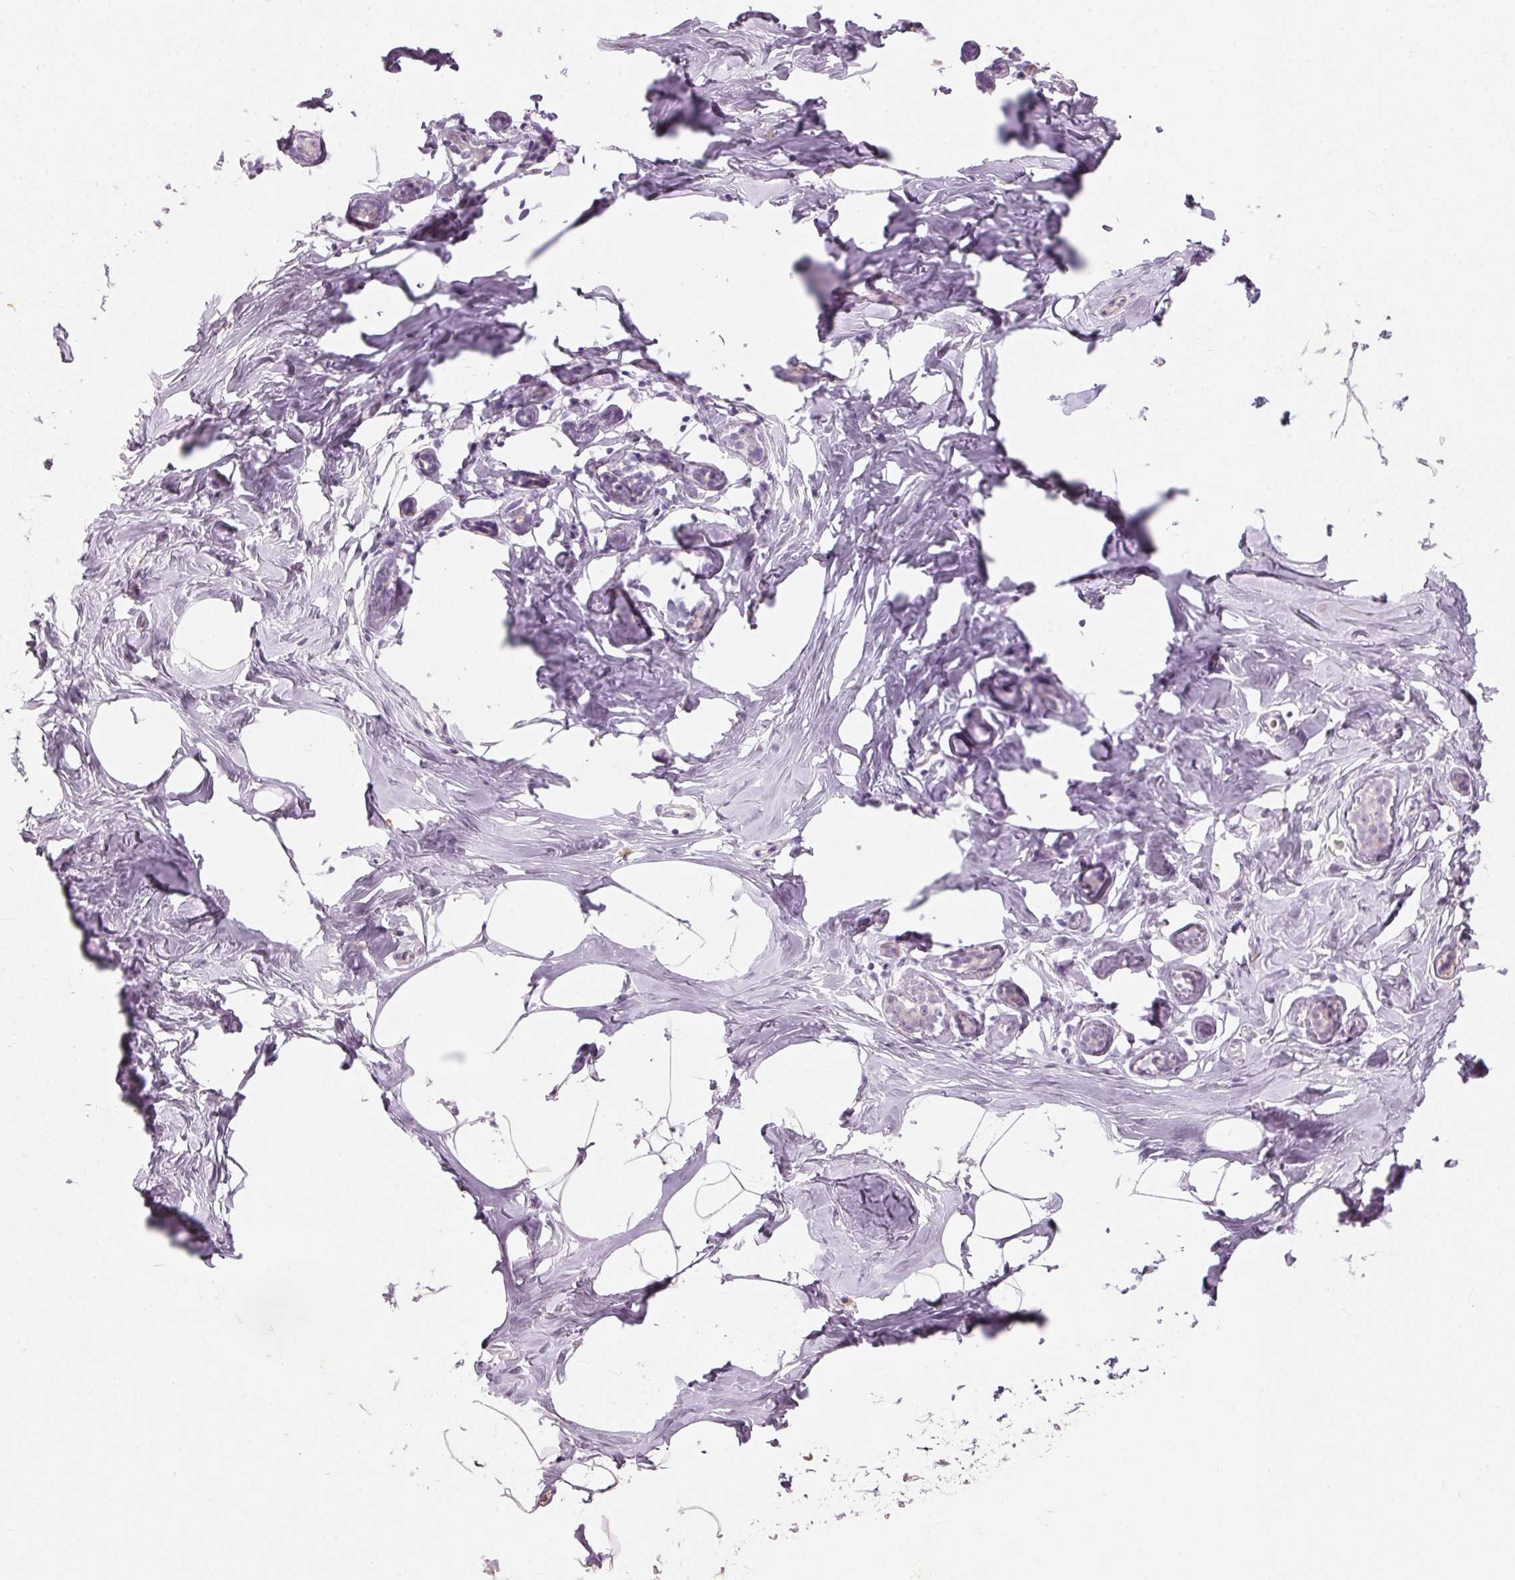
{"staining": {"intensity": "negative", "quantity": "none", "location": "none"}, "tissue": "breast", "cell_type": "Adipocytes", "image_type": "normal", "snomed": [{"axis": "morphology", "description": "Normal tissue, NOS"}, {"axis": "topography", "description": "Breast"}], "caption": "Protein analysis of unremarkable breast reveals no significant staining in adipocytes. Brightfield microscopy of immunohistochemistry stained with DAB (3,3'-diaminobenzidine) (brown) and hematoxylin (blue), captured at high magnification.", "gene": "HSD17B1", "patient": {"sex": "female", "age": 32}}